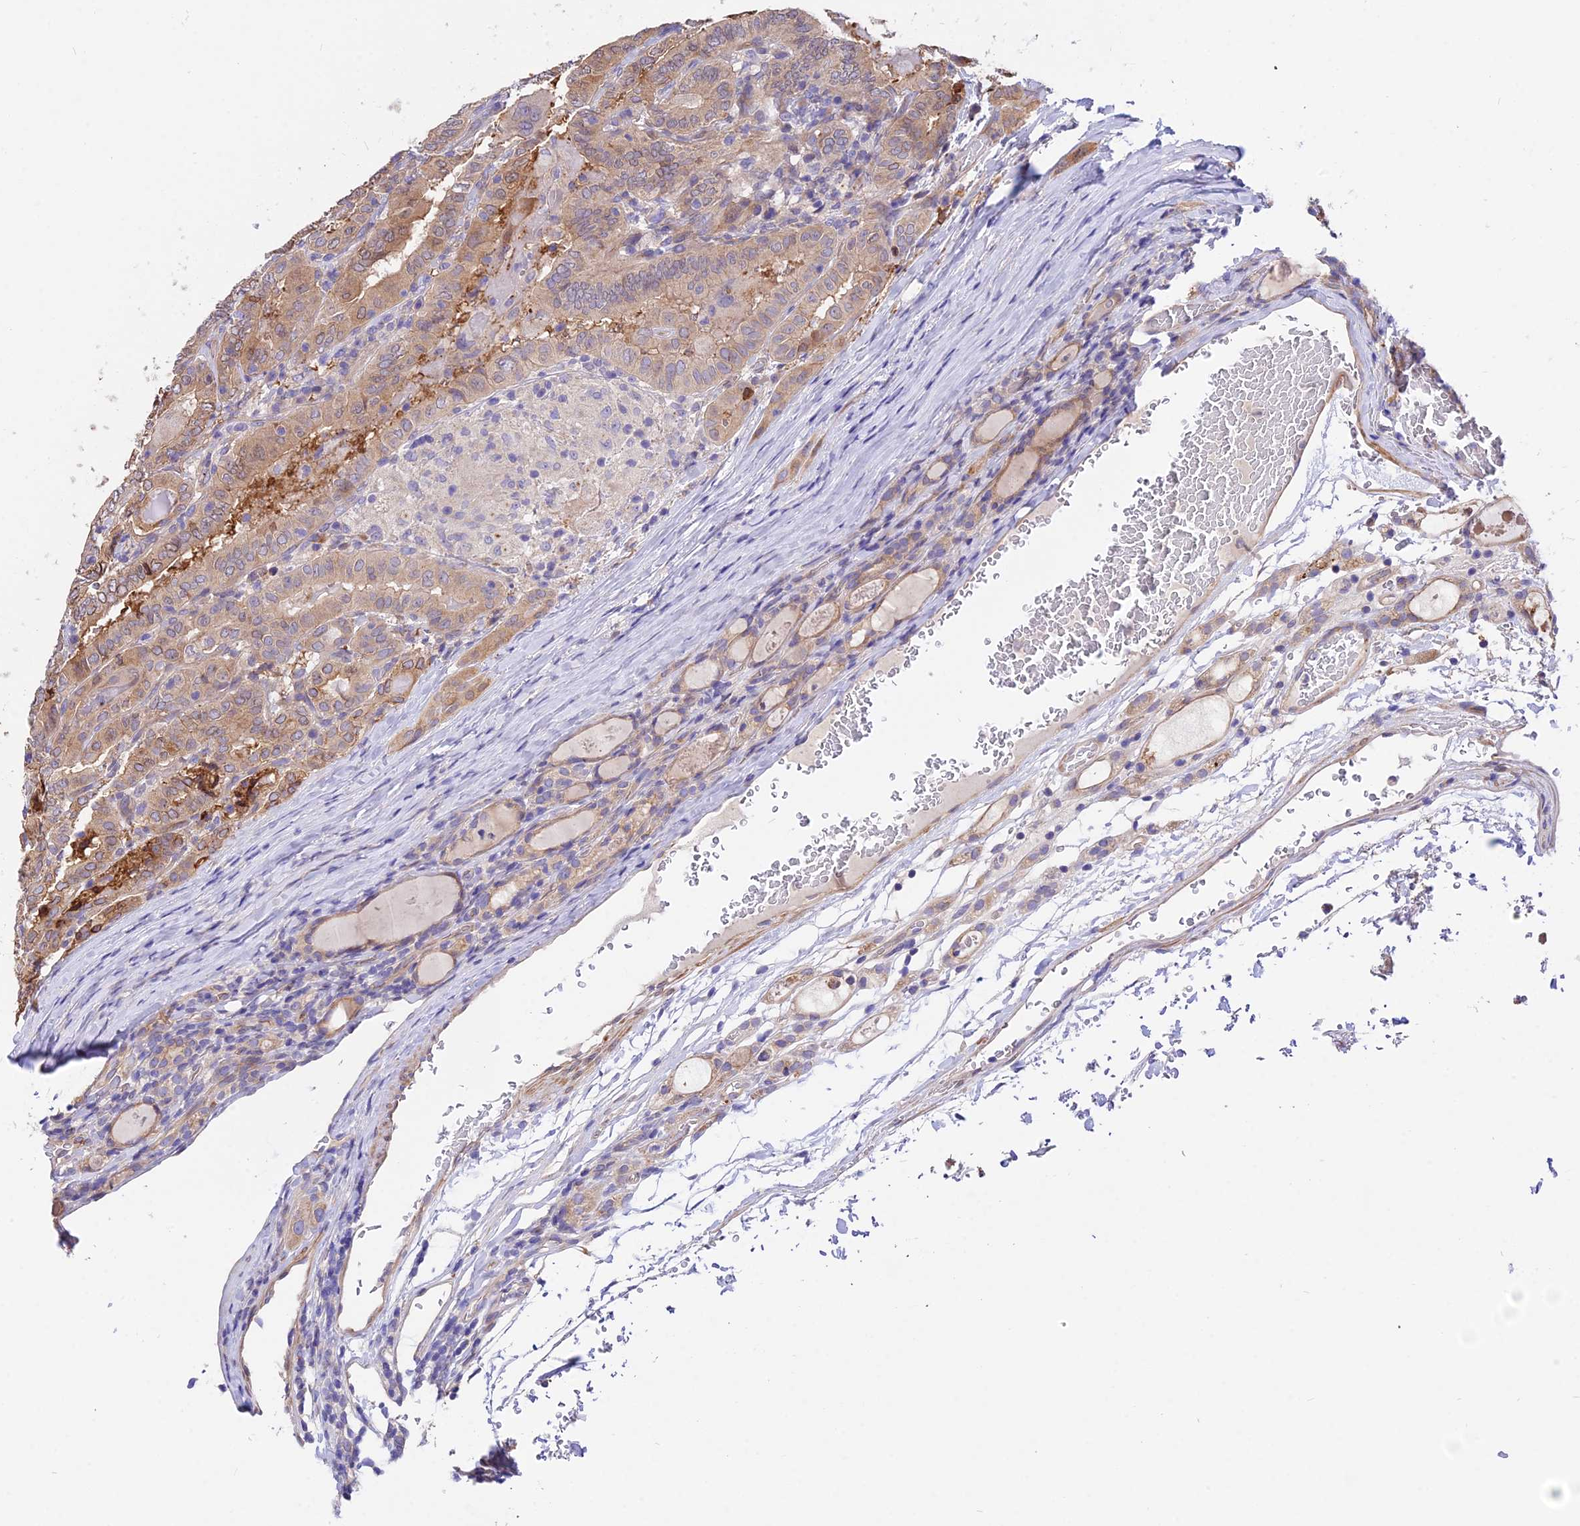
{"staining": {"intensity": "moderate", "quantity": "25%-75%", "location": "cytoplasmic/membranous"}, "tissue": "thyroid cancer", "cell_type": "Tumor cells", "image_type": "cancer", "snomed": [{"axis": "morphology", "description": "Papillary adenocarcinoma, NOS"}, {"axis": "topography", "description": "Thyroid gland"}], "caption": "Tumor cells exhibit medium levels of moderate cytoplasmic/membranous positivity in approximately 25%-75% of cells in thyroid cancer. Using DAB (3,3'-diaminobenzidine) (brown) and hematoxylin (blue) stains, captured at high magnification using brightfield microscopy.", "gene": "TRIM43B", "patient": {"sex": "female", "age": 72}}